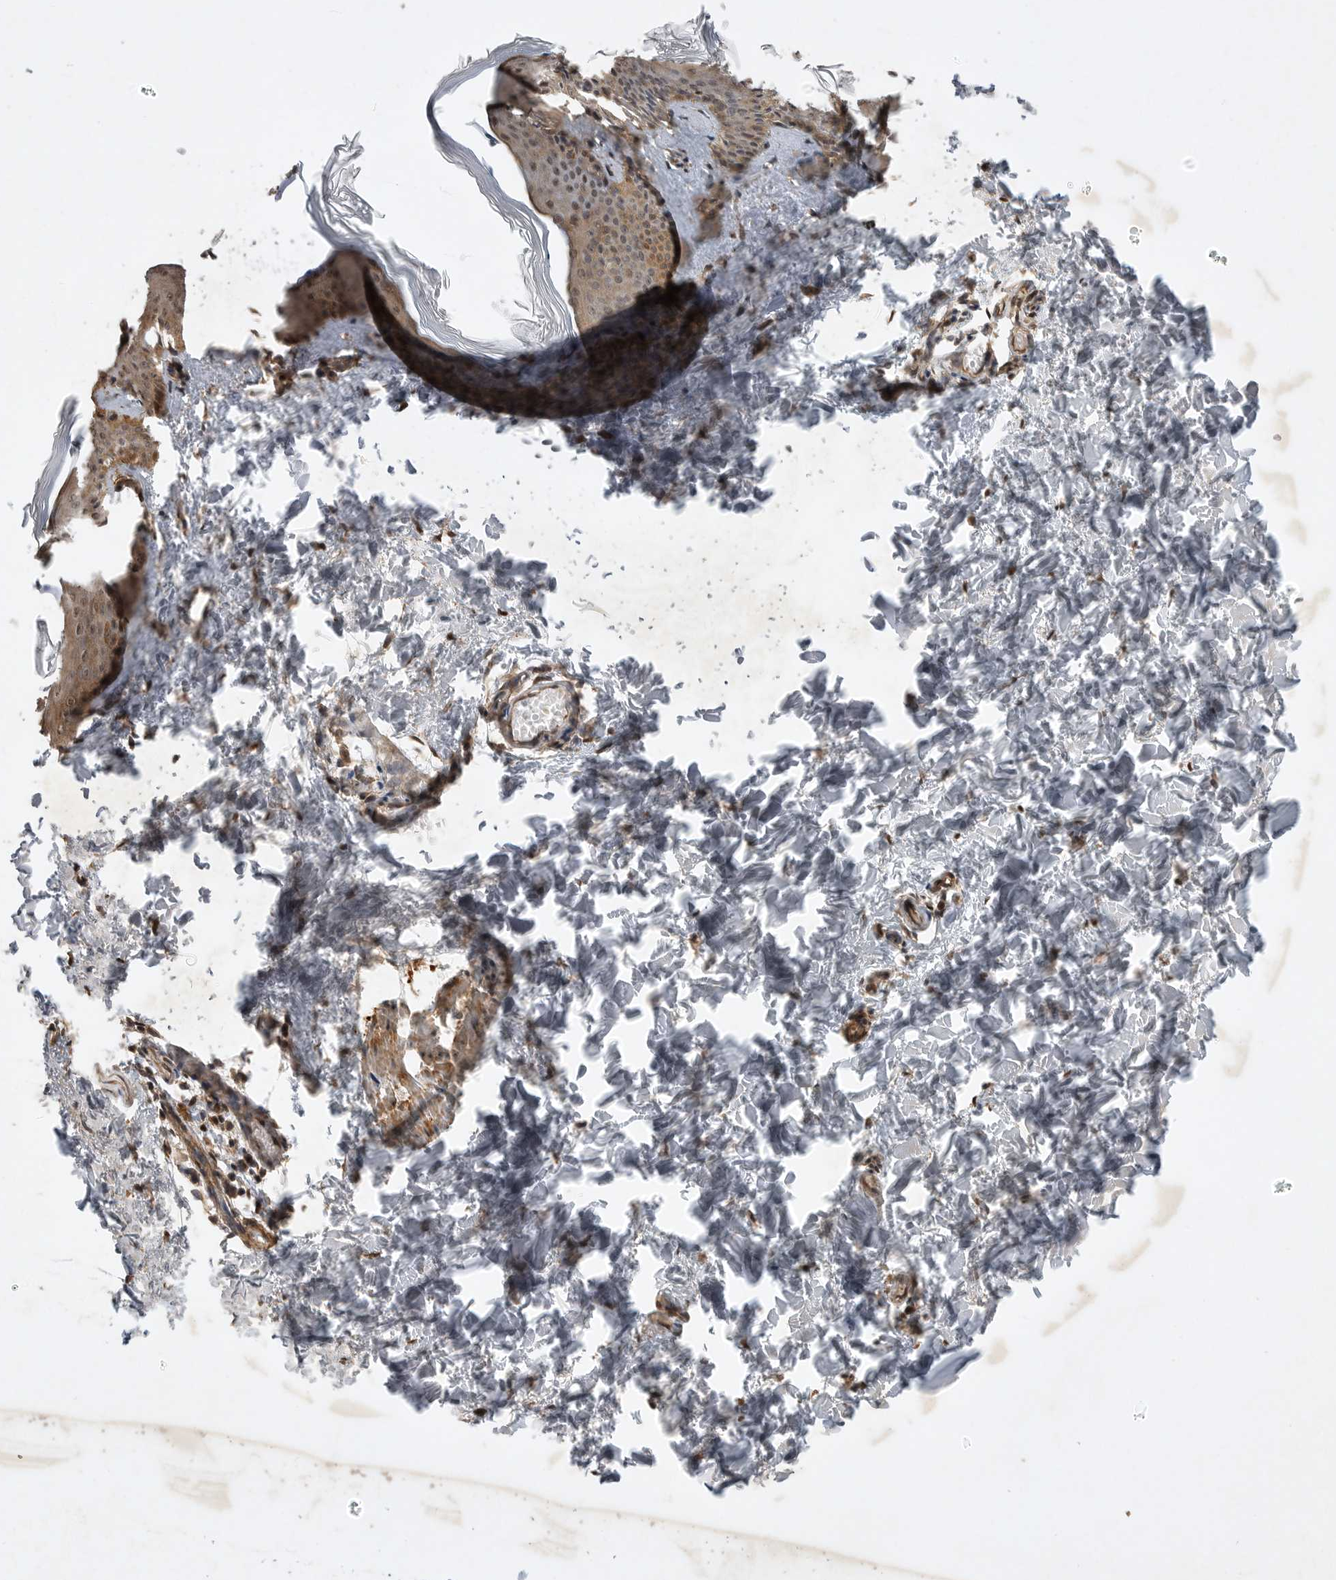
{"staining": {"intensity": "negative", "quantity": "none", "location": "none"}, "tissue": "skin", "cell_type": "Fibroblasts", "image_type": "normal", "snomed": [{"axis": "morphology", "description": "Normal tissue, NOS"}, {"axis": "topography", "description": "Skin"}], "caption": "A high-resolution photomicrograph shows immunohistochemistry (IHC) staining of normal skin, which demonstrates no significant expression in fibroblasts. (Brightfield microscopy of DAB (3,3'-diaminobenzidine) IHC at high magnification).", "gene": "EDEM3", "patient": {"sex": "female", "age": 27}}